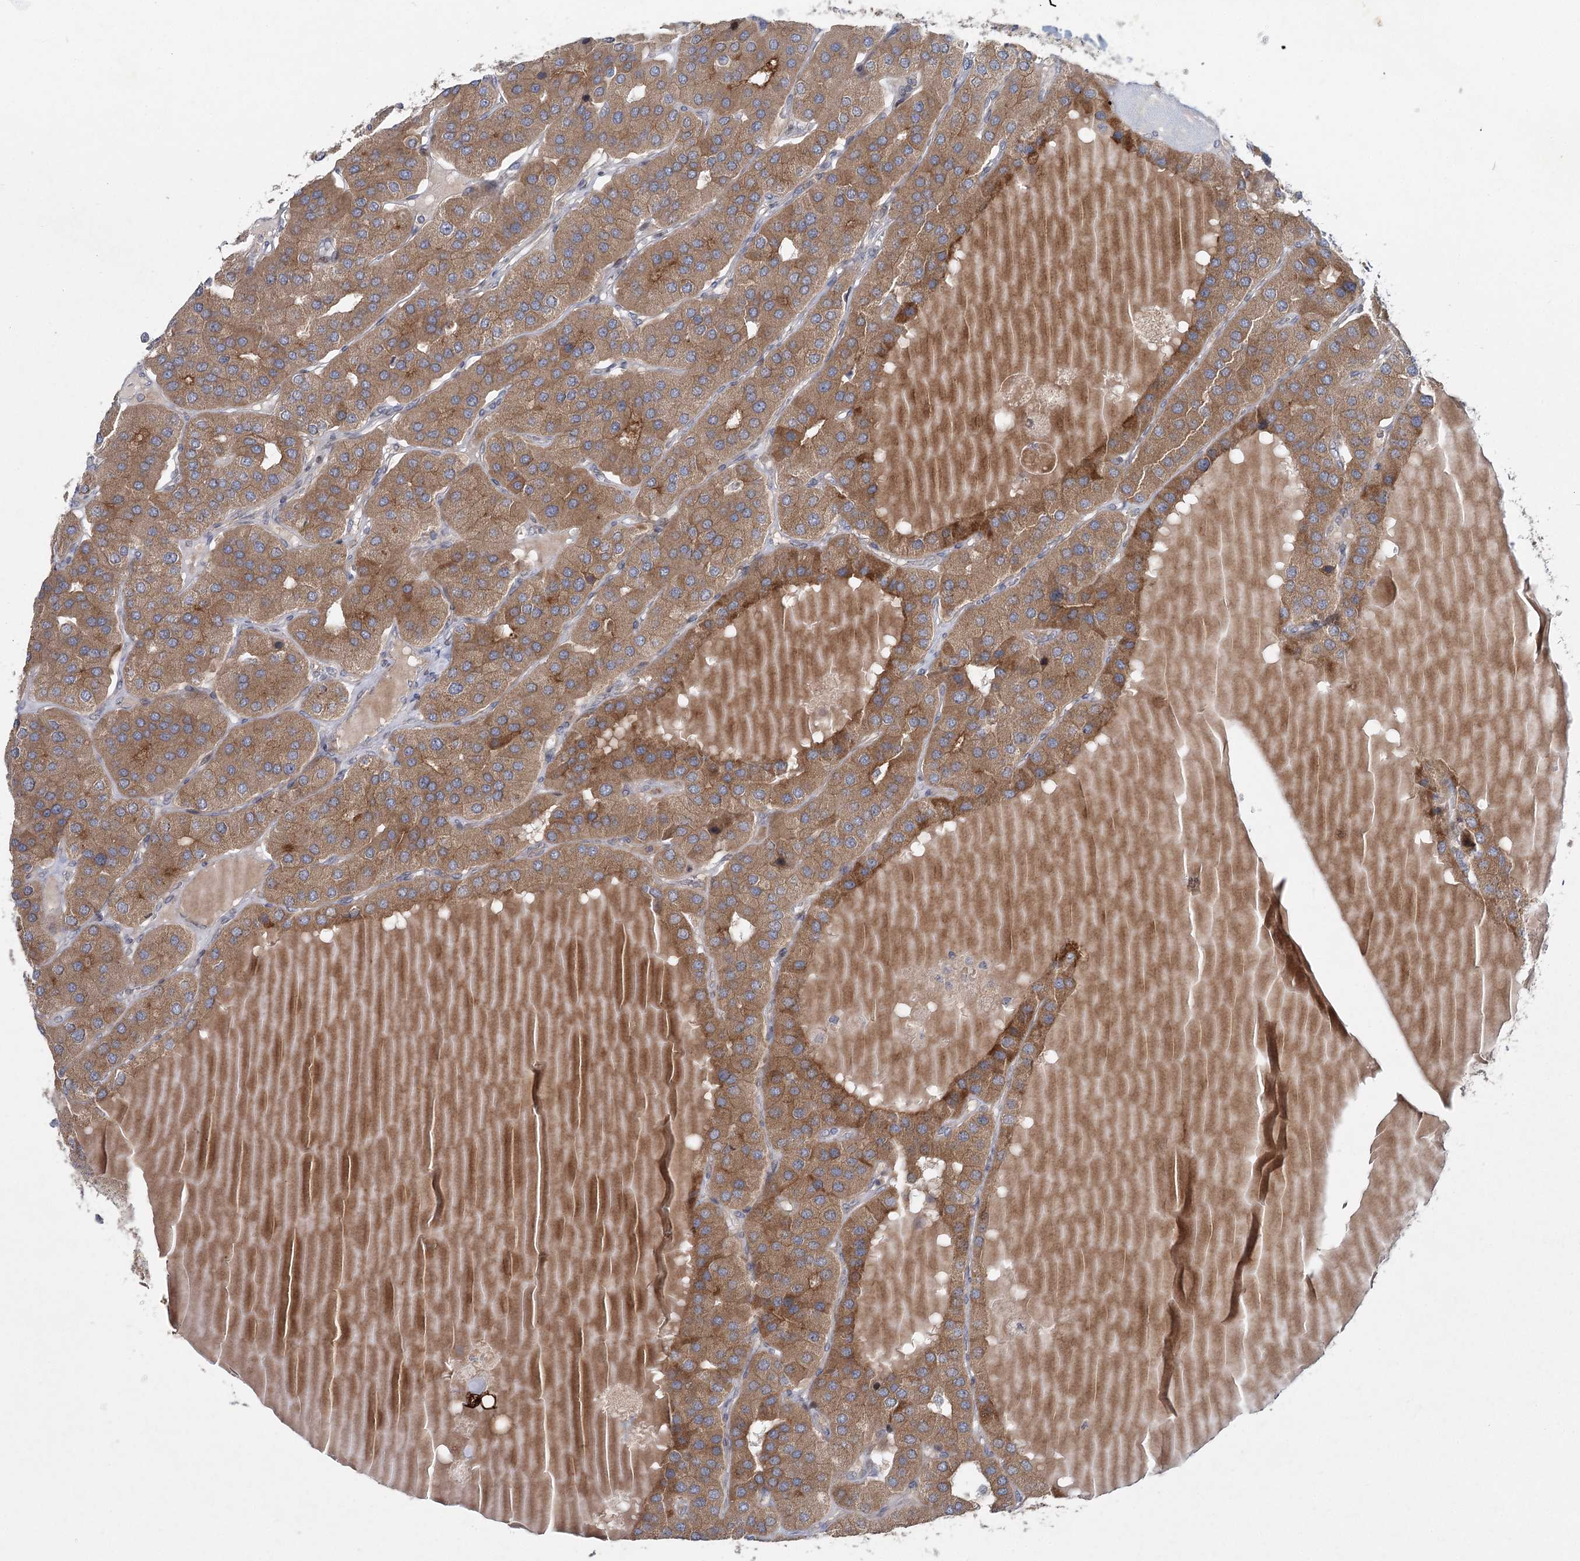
{"staining": {"intensity": "moderate", "quantity": ">75%", "location": "cytoplasmic/membranous"}, "tissue": "parathyroid gland", "cell_type": "Glandular cells", "image_type": "normal", "snomed": [{"axis": "morphology", "description": "Normal tissue, NOS"}, {"axis": "morphology", "description": "Adenoma, NOS"}, {"axis": "topography", "description": "Parathyroid gland"}], "caption": "Protein expression analysis of normal parathyroid gland displays moderate cytoplasmic/membranous staining in approximately >75% of glandular cells.", "gene": "MAP3K13", "patient": {"sex": "female", "age": 86}}